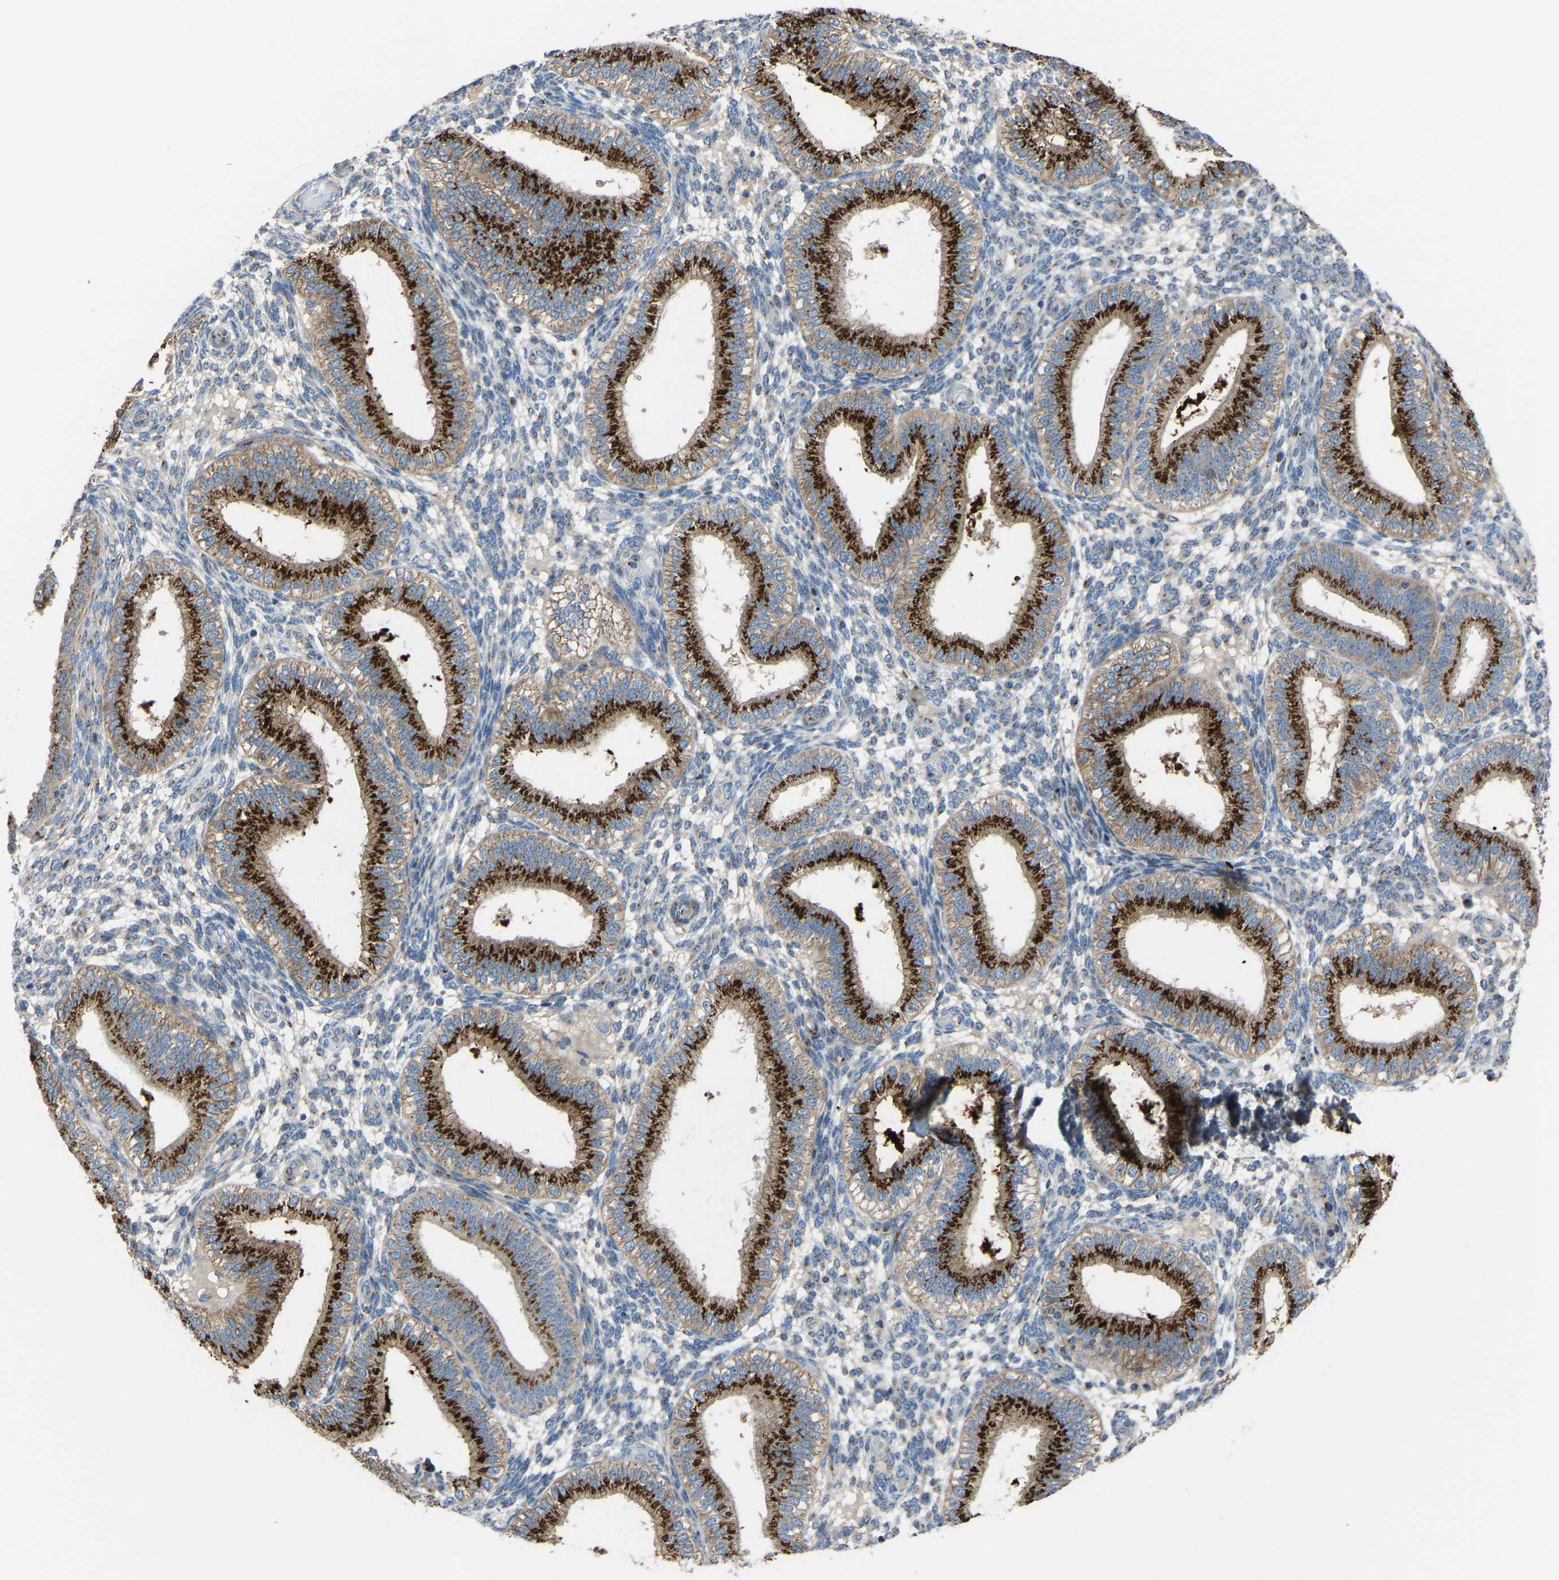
{"staining": {"intensity": "weak", "quantity": "<25%", "location": "cytoplasmic/membranous"}, "tissue": "endometrium", "cell_type": "Cells in endometrial stroma", "image_type": "normal", "snomed": [{"axis": "morphology", "description": "Normal tissue, NOS"}, {"axis": "topography", "description": "Endometrium"}], "caption": "Immunohistochemistry (IHC) image of unremarkable endometrium: endometrium stained with DAB (3,3'-diaminobenzidine) exhibits no significant protein staining in cells in endometrial stroma.", "gene": "CANT1", "patient": {"sex": "female", "age": 39}}